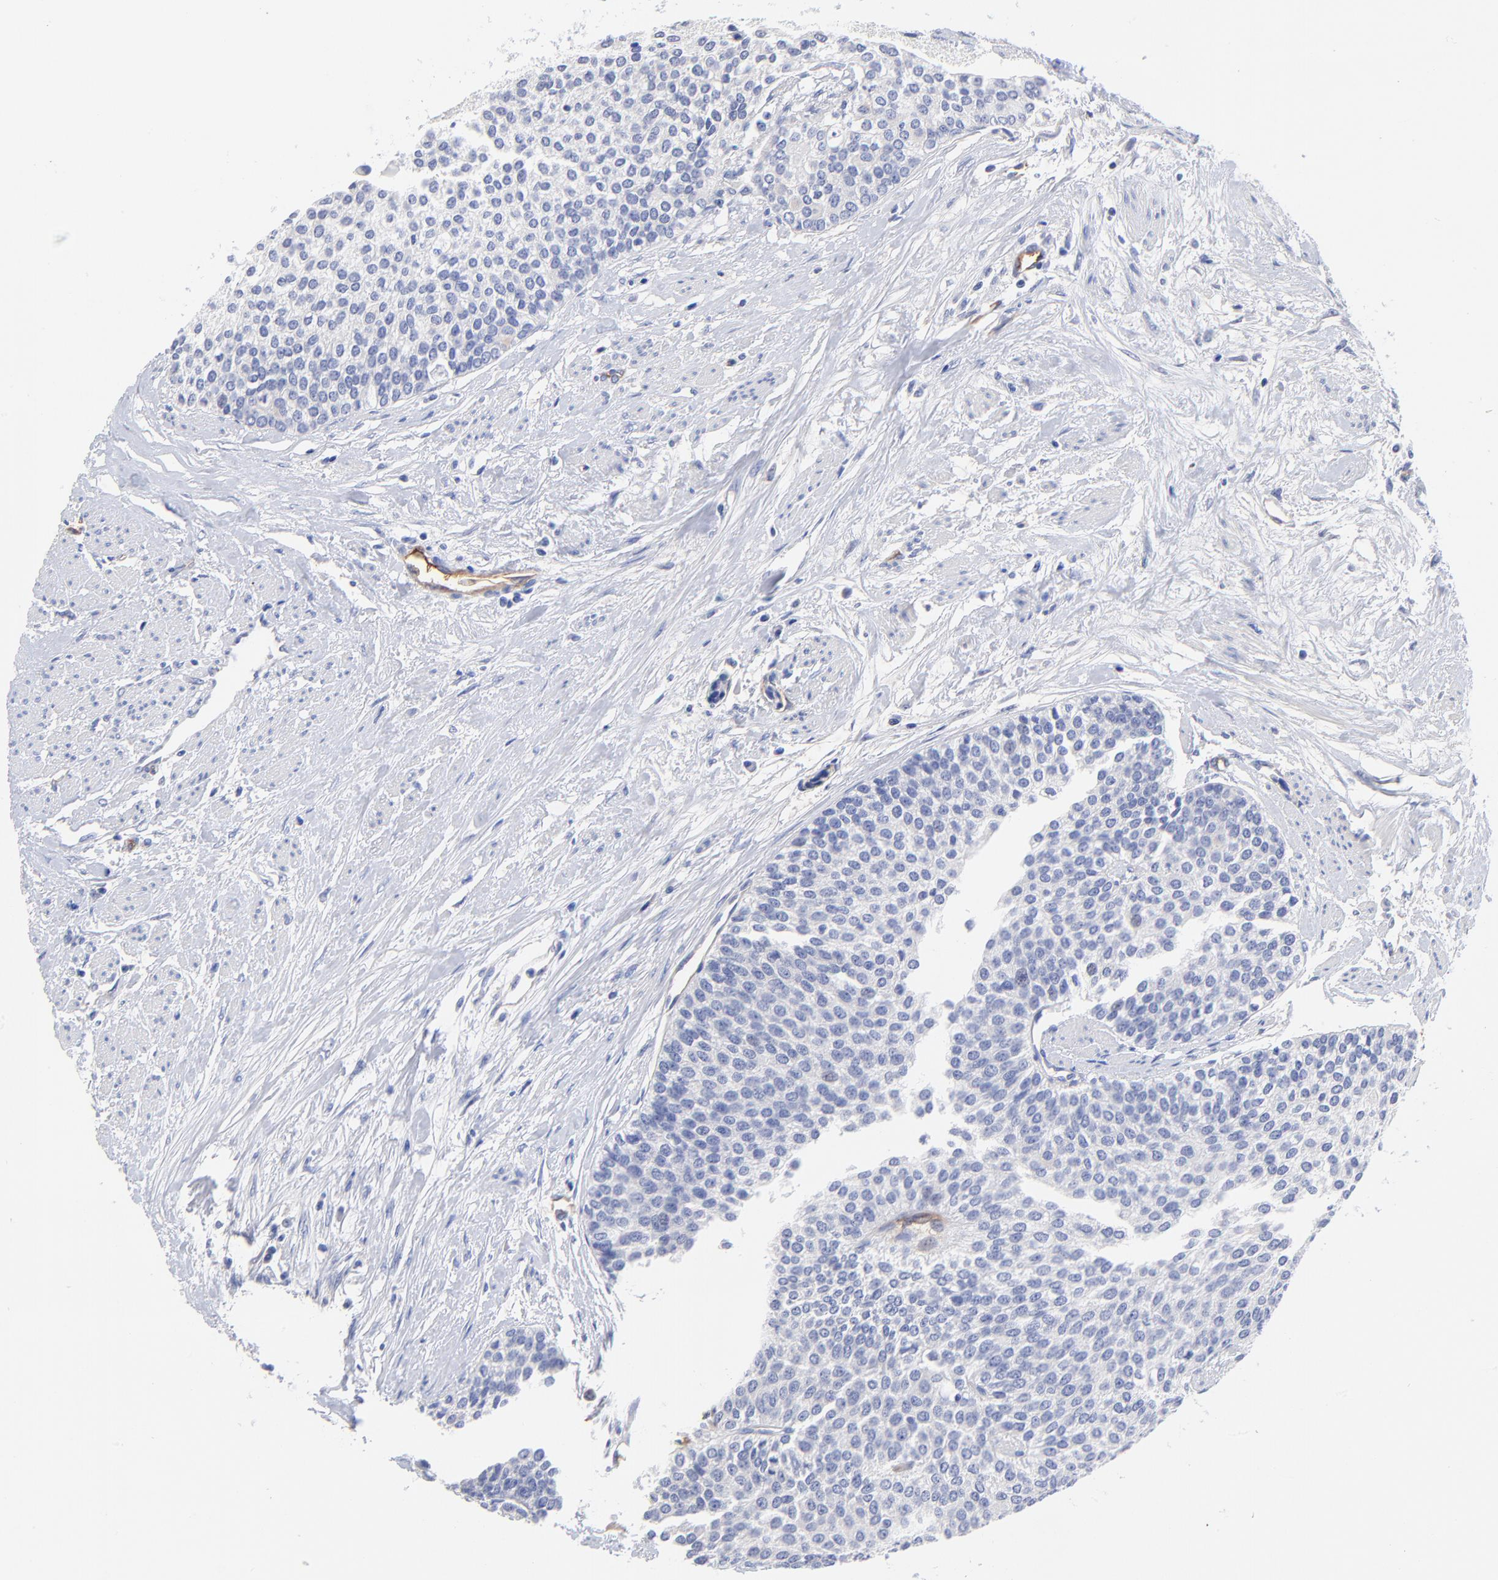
{"staining": {"intensity": "negative", "quantity": "none", "location": "none"}, "tissue": "urothelial cancer", "cell_type": "Tumor cells", "image_type": "cancer", "snomed": [{"axis": "morphology", "description": "Urothelial carcinoma, Low grade"}, {"axis": "topography", "description": "Urinary bladder"}], "caption": "A high-resolution histopathology image shows immunohistochemistry staining of urothelial carcinoma (low-grade), which shows no significant positivity in tumor cells.", "gene": "SLC44A2", "patient": {"sex": "female", "age": 73}}